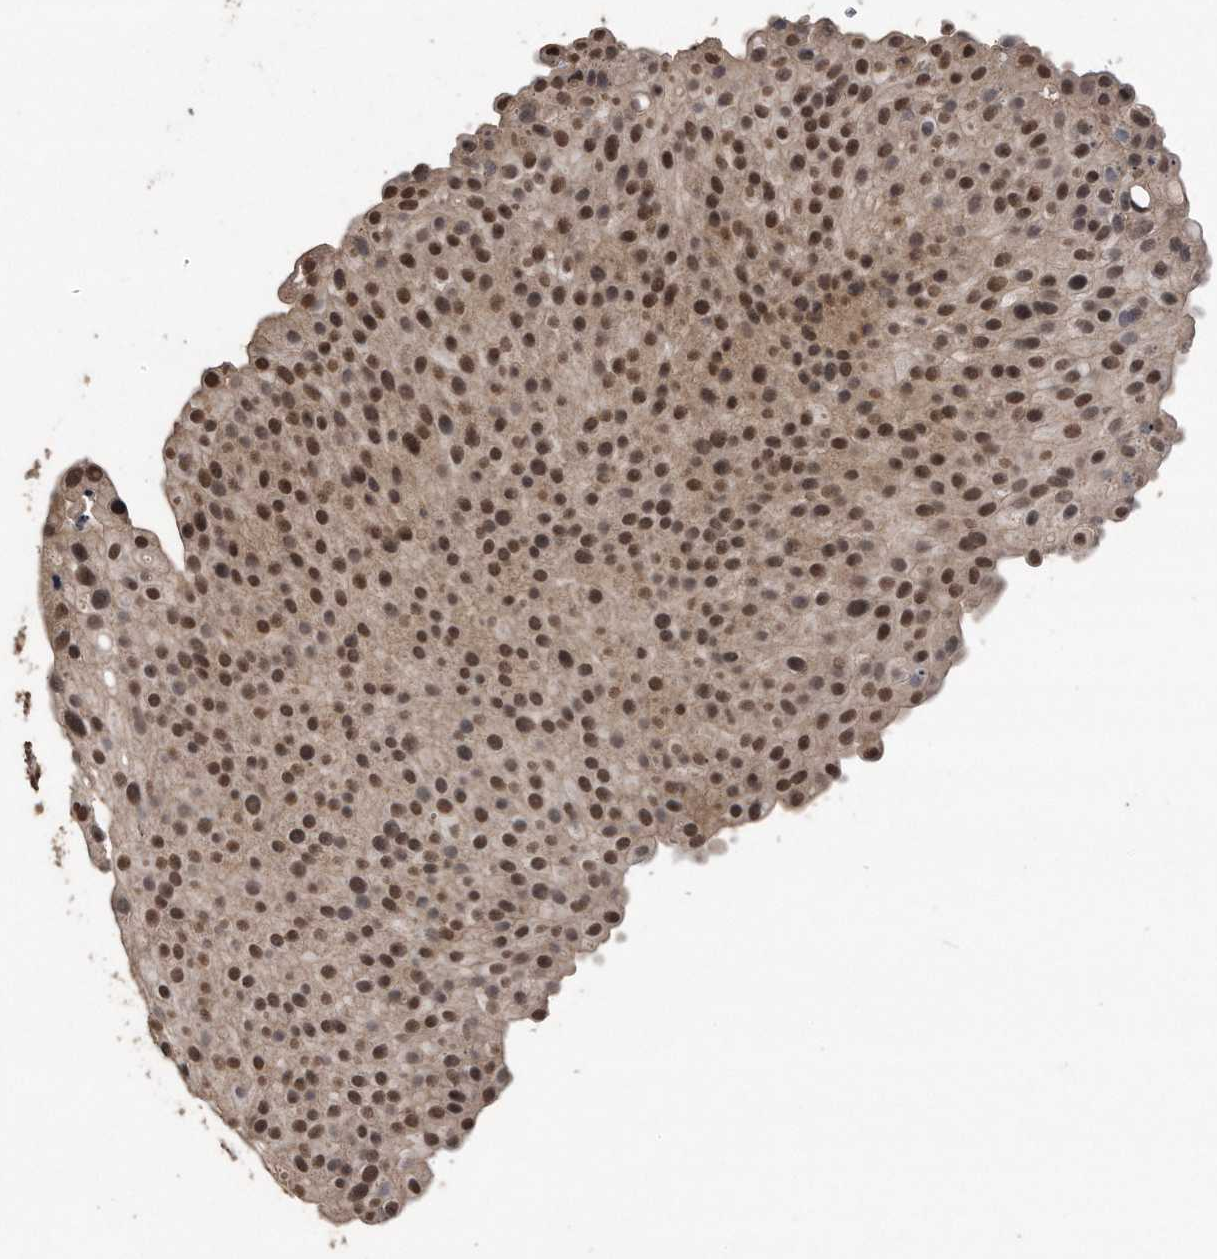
{"staining": {"intensity": "moderate", "quantity": ">75%", "location": "nuclear"}, "tissue": "urothelial cancer", "cell_type": "Tumor cells", "image_type": "cancer", "snomed": [{"axis": "morphology", "description": "Urothelial carcinoma, Low grade"}, {"axis": "topography", "description": "Smooth muscle"}, {"axis": "topography", "description": "Urinary bladder"}], "caption": "There is medium levels of moderate nuclear positivity in tumor cells of urothelial cancer, as demonstrated by immunohistochemical staining (brown color).", "gene": "CRYZL1", "patient": {"sex": "male", "age": 60}}